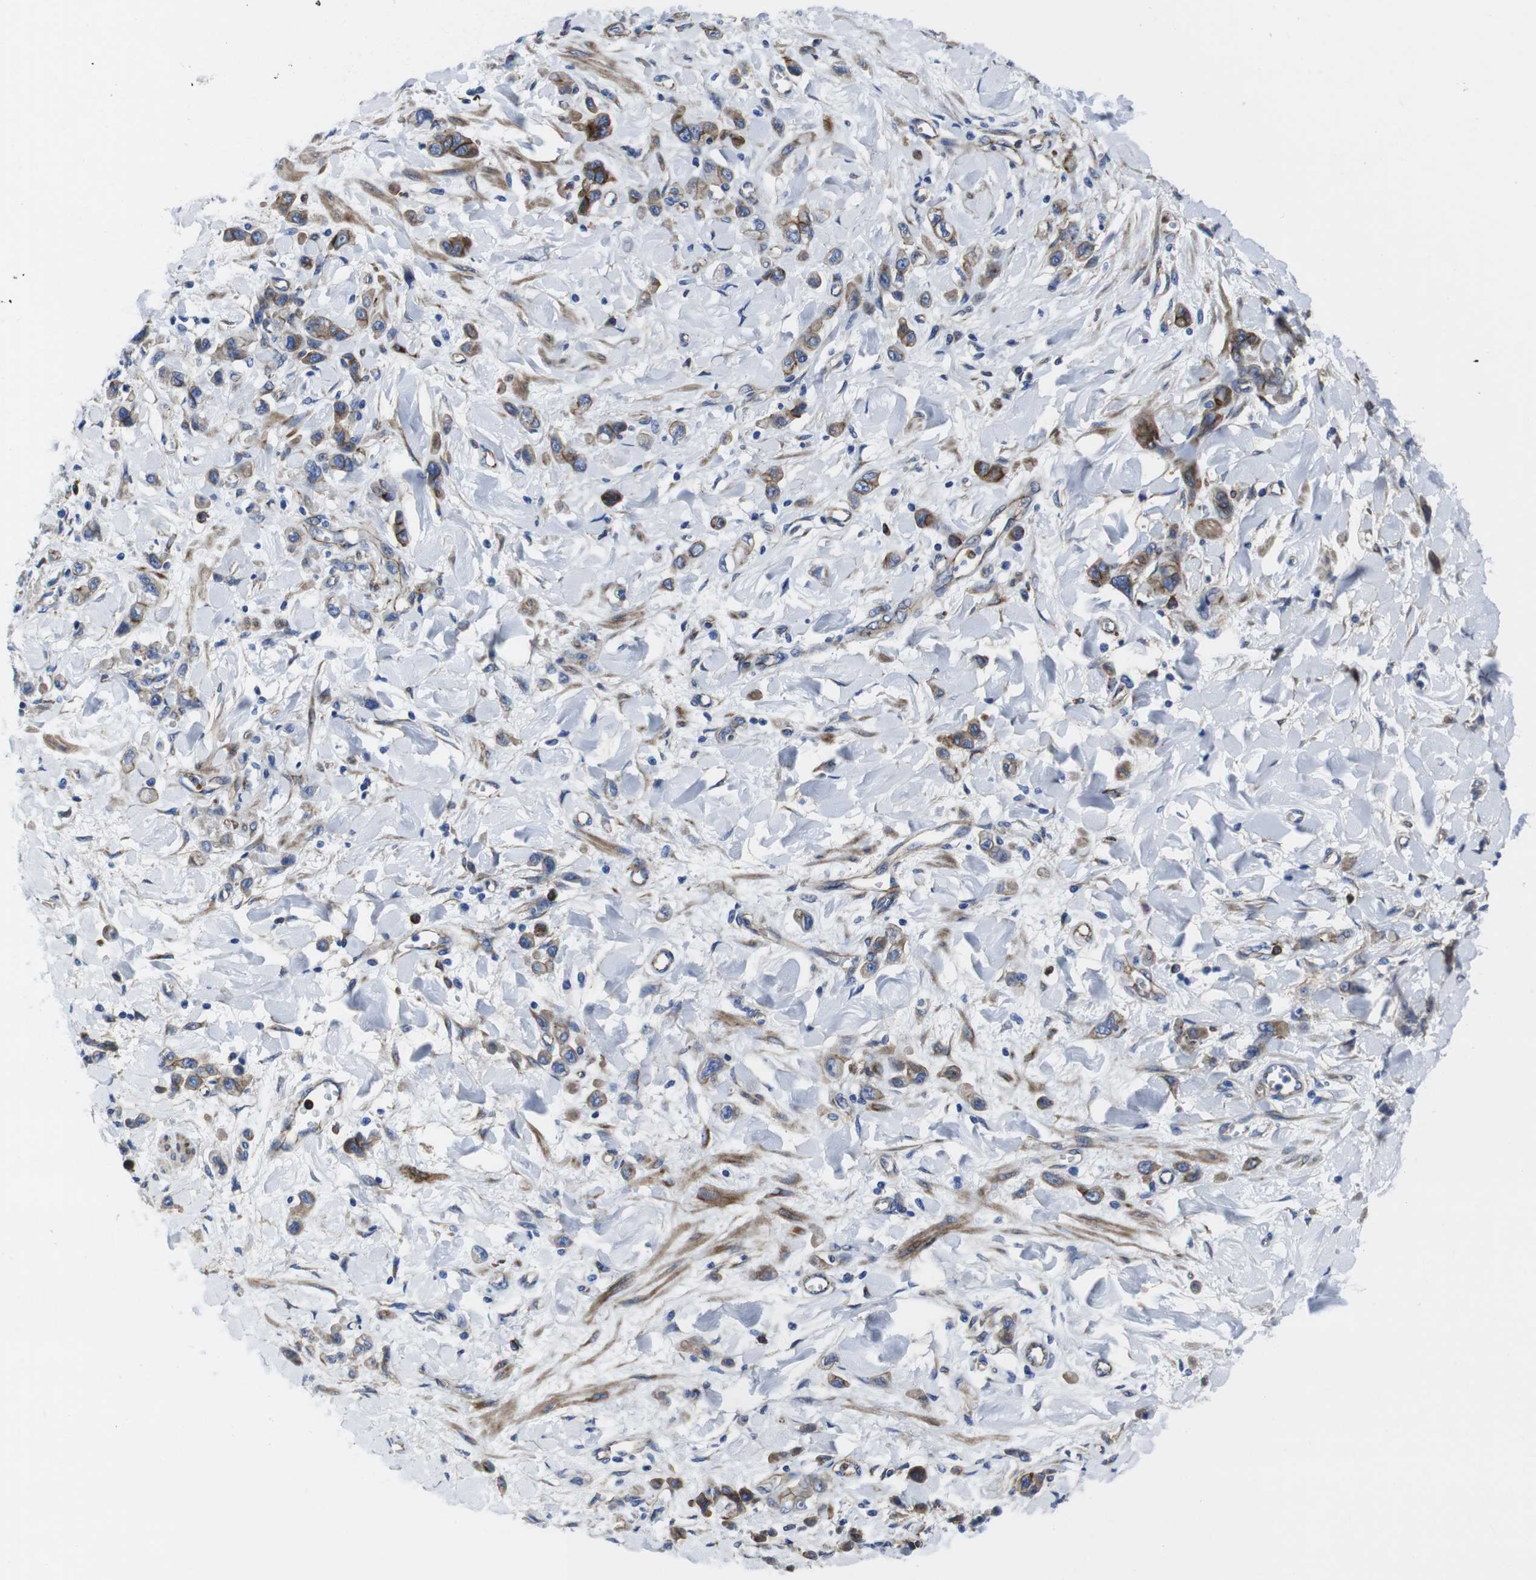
{"staining": {"intensity": "moderate", "quantity": ">75%", "location": "cytoplasmic/membranous"}, "tissue": "stomach cancer", "cell_type": "Tumor cells", "image_type": "cancer", "snomed": [{"axis": "morphology", "description": "Normal tissue, NOS"}, {"axis": "morphology", "description": "Adenocarcinoma, NOS"}, {"axis": "topography", "description": "Stomach"}], "caption": "Tumor cells reveal medium levels of moderate cytoplasmic/membranous positivity in approximately >75% of cells in human stomach cancer (adenocarcinoma).", "gene": "NUMB", "patient": {"sex": "male", "age": 82}}